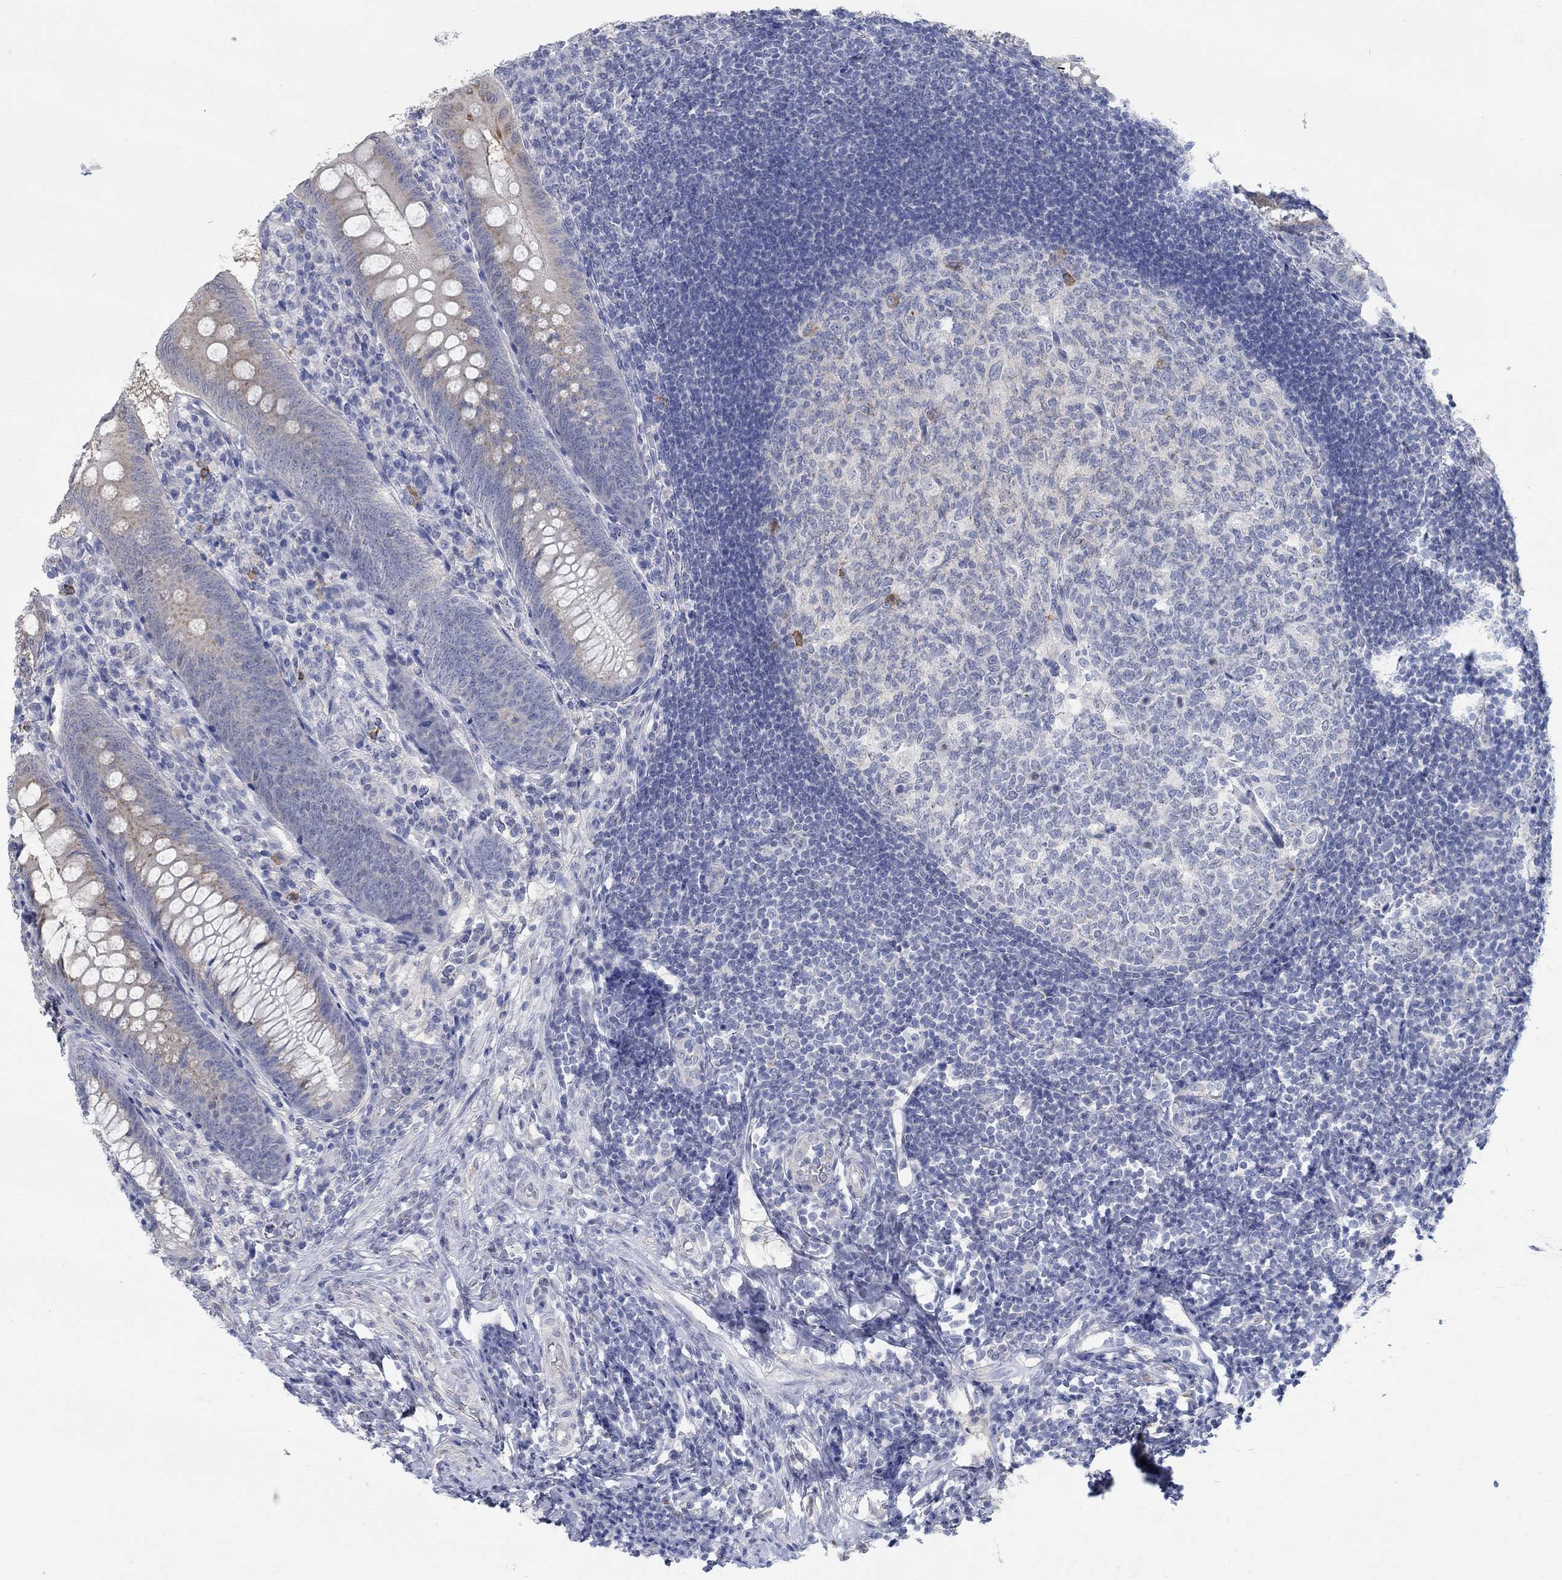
{"staining": {"intensity": "weak", "quantity": "<25%", "location": "cytoplasmic/membranous"}, "tissue": "appendix", "cell_type": "Glandular cells", "image_type": "normal", "snomed": [{"axis": "morphology", "description": "Normal tissue, NOS"}, {"axis": "morphology", "description": "Inflammation, NOS"}, {"axis": "topography", "description": "Appendix"}], "caption": "An immunohistochemistry micrograph of unremarkable appendix is shown. There is no staining in glandular cells of appendix. The staining is performed using DAB (3,3'-diaminobenzidine) brown chromogen with nuclei counter-stained in using hematoxylin.", "gene": "TEKT4", "patient": {"sex": "male", "age": 16}}